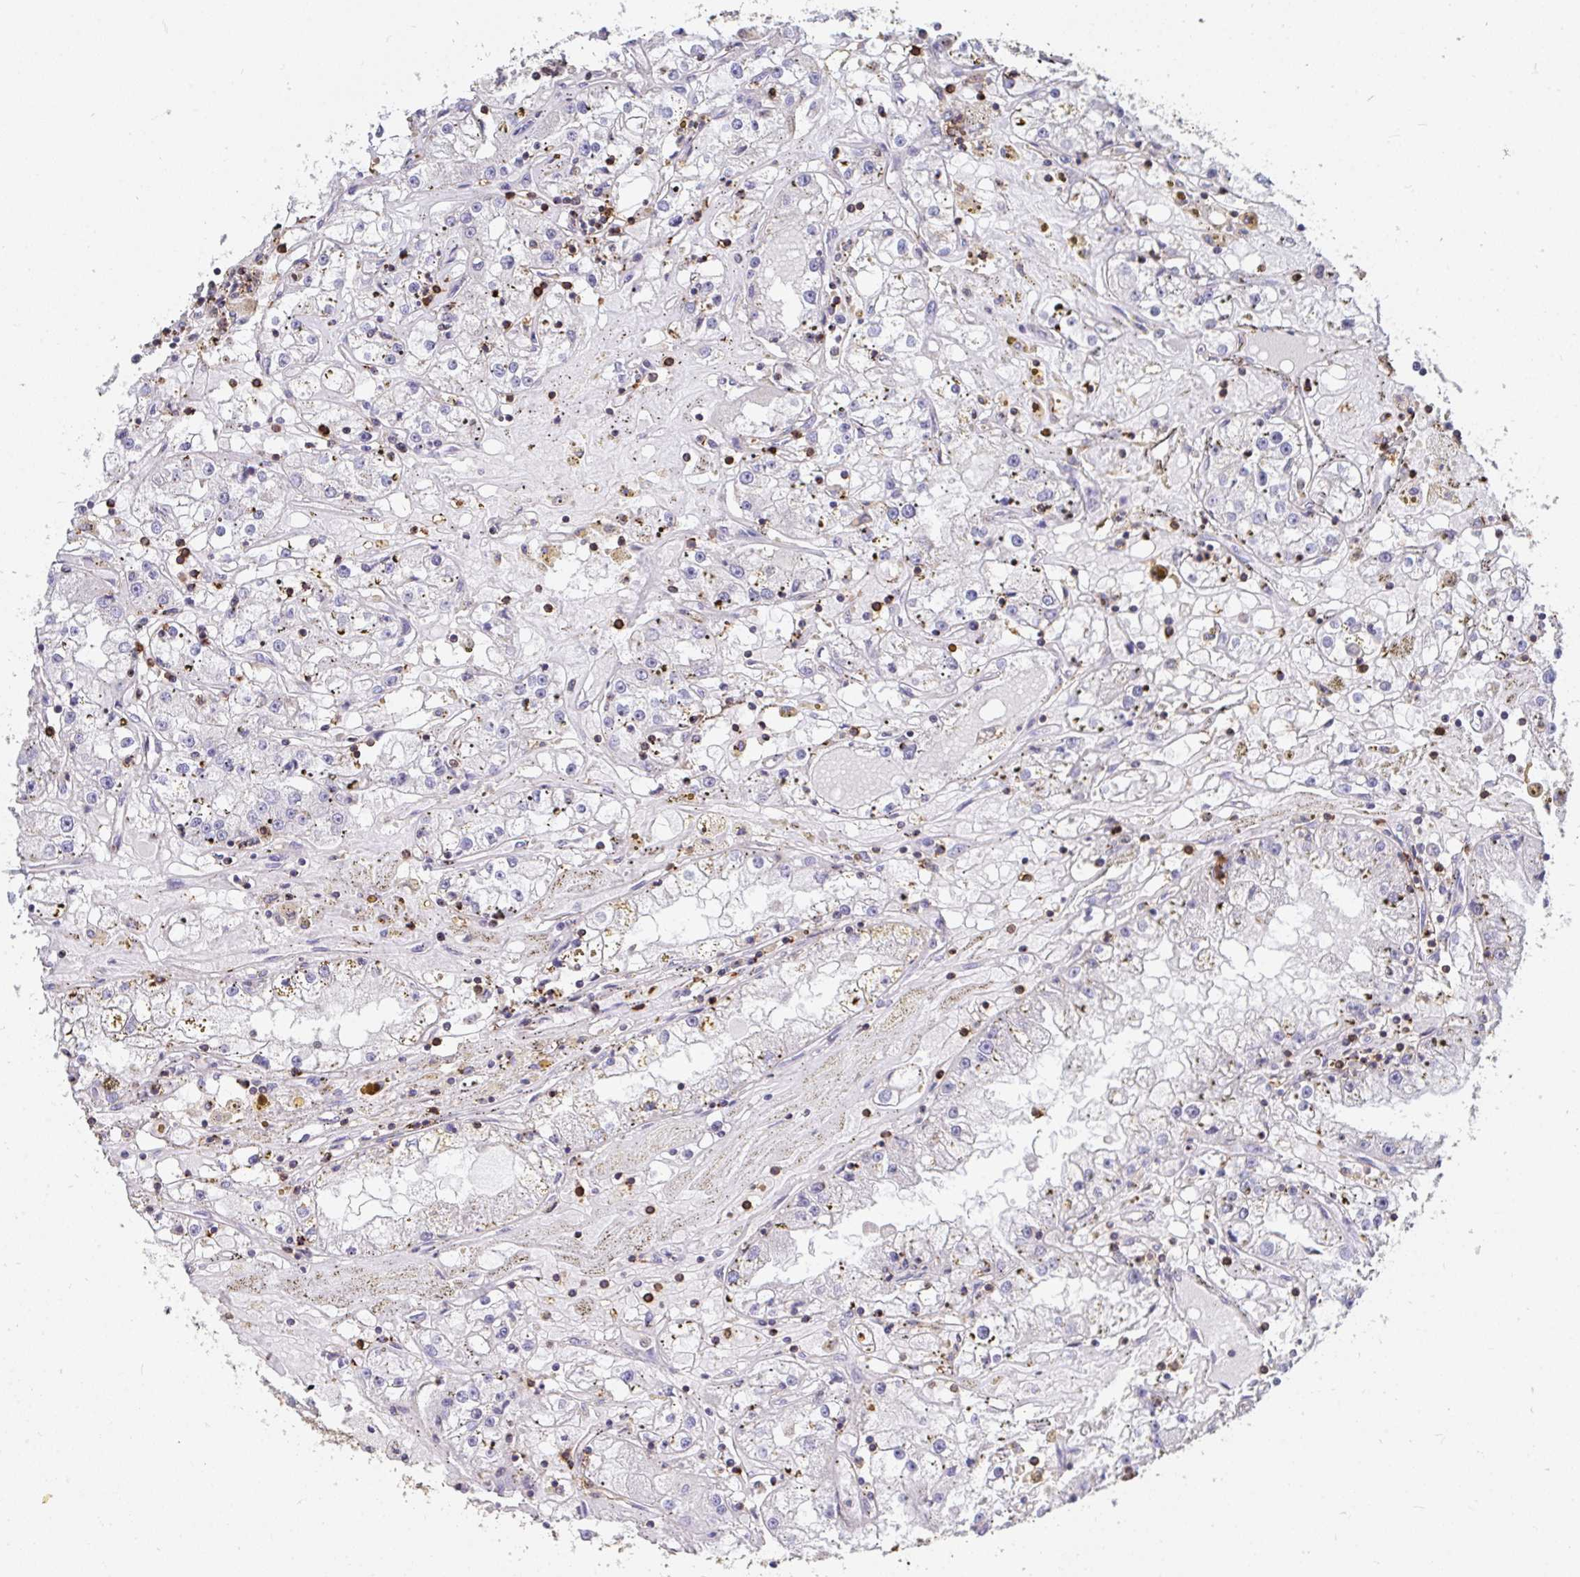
{"staining": {"intensity": "negative", "quantity": "none", "location": "none"}, "tissue": "renal cancer", "cell_type": "Tumor cells", "image_type": "cancer", "snomed": [{"axis": "morphology", "description": "Adenocarcinoma, NOS"}, {"axis": "topography", "description": "Kidney"}], "caption": "Micrograph shows no significant protein expression in tumor cells of renal cancer. (Brightfield microscopy of DAB (3,3'-diaminobenzidine) immunohistochemistry at high magnification).", "gene": "CFL1", "patient": {"sex": "male", "age": 56}}